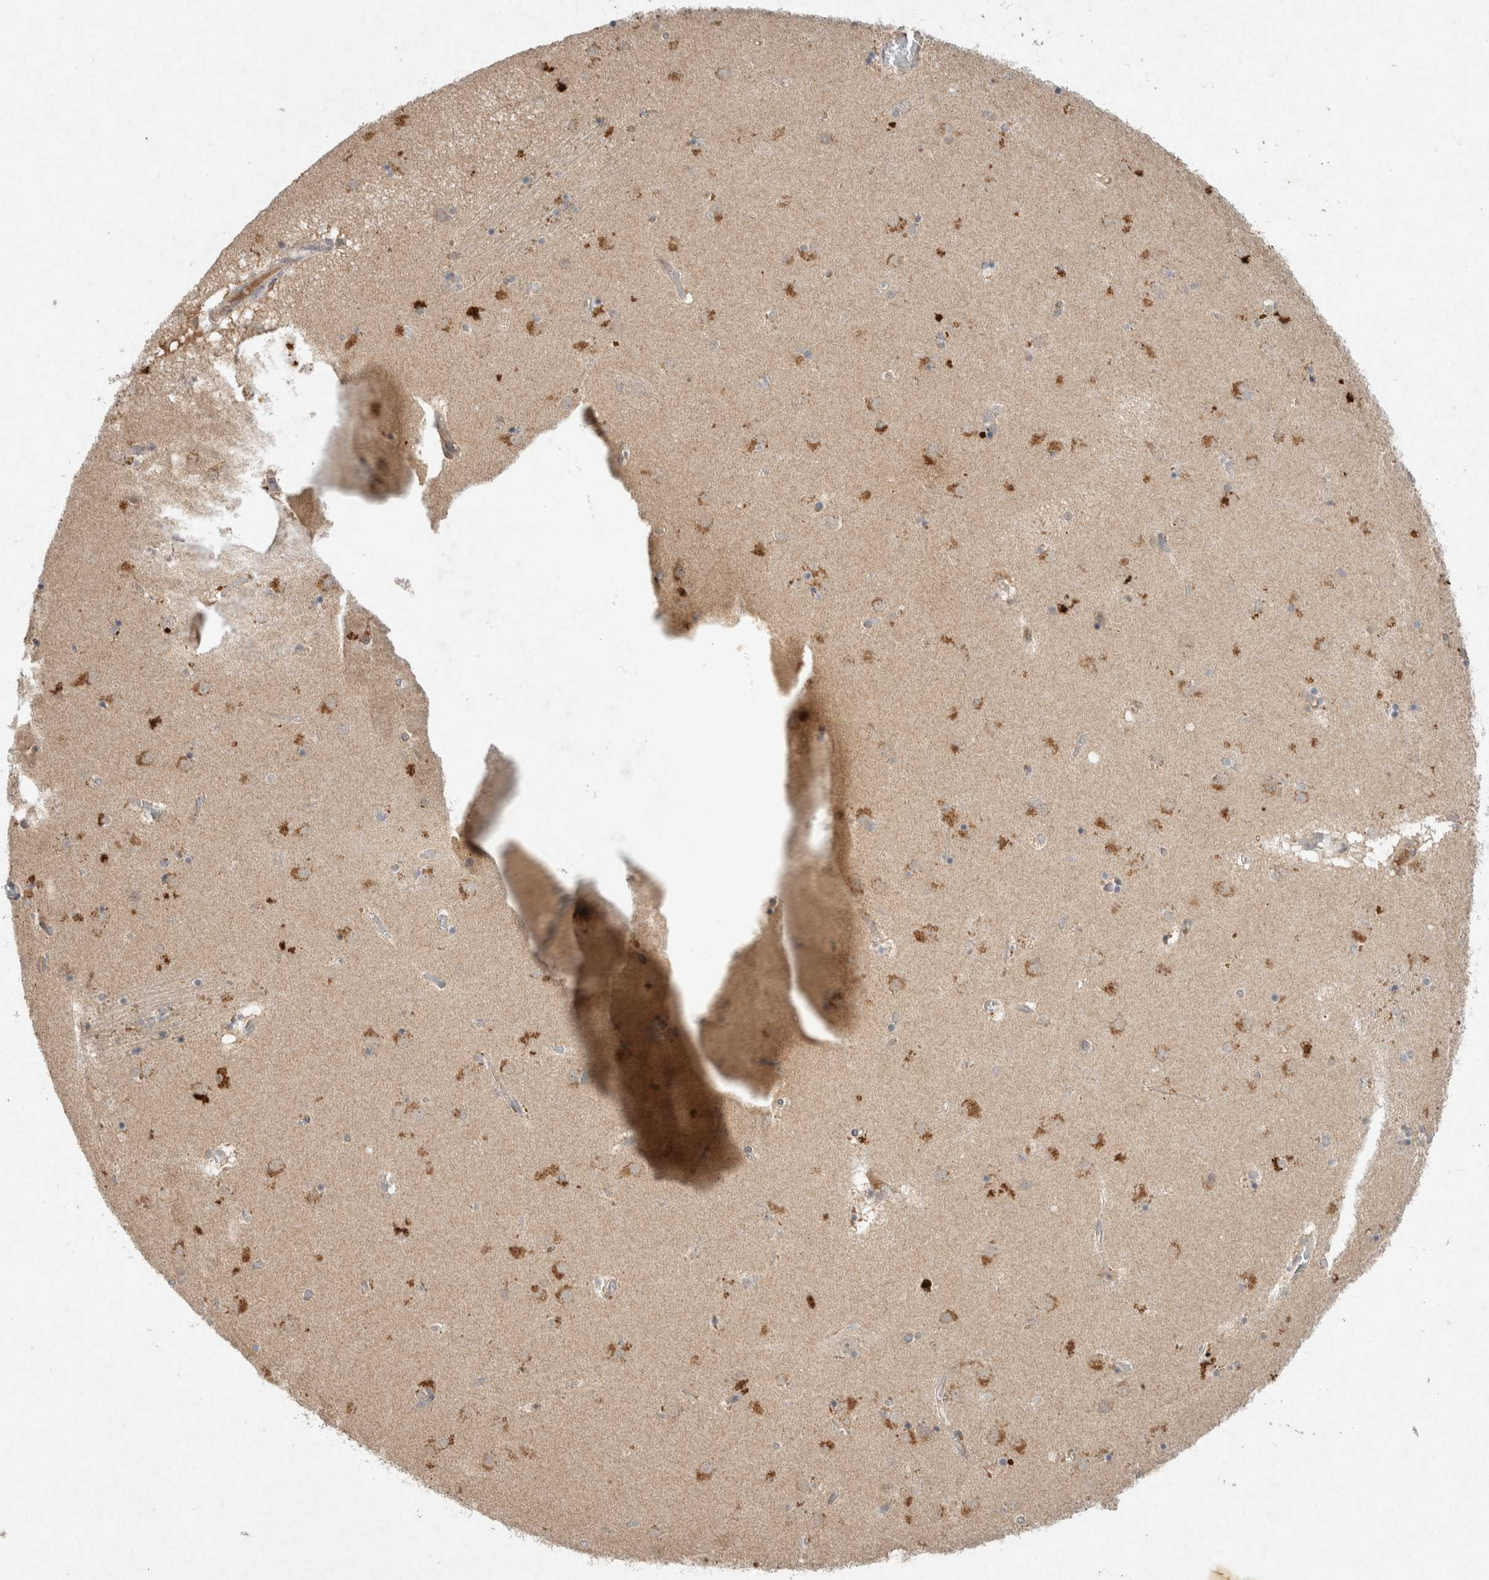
{"staining": {"intensity": "negative", "quantity": "none", "location": "none"}, "tissue": "caudate", "cell_type": "Glial cells", "image_type": "normal", "snomed": [{"axis": "morphology", "description": "Normal tissue, NOS"}, {"axis": "topography", "description": "Lateral ventricle wall"}], "caption": "Image shows no significant protein staining in glial cells of normal caudate.", "gene": "LOXL2", "patient": {"sex": "male", "age": 70}}